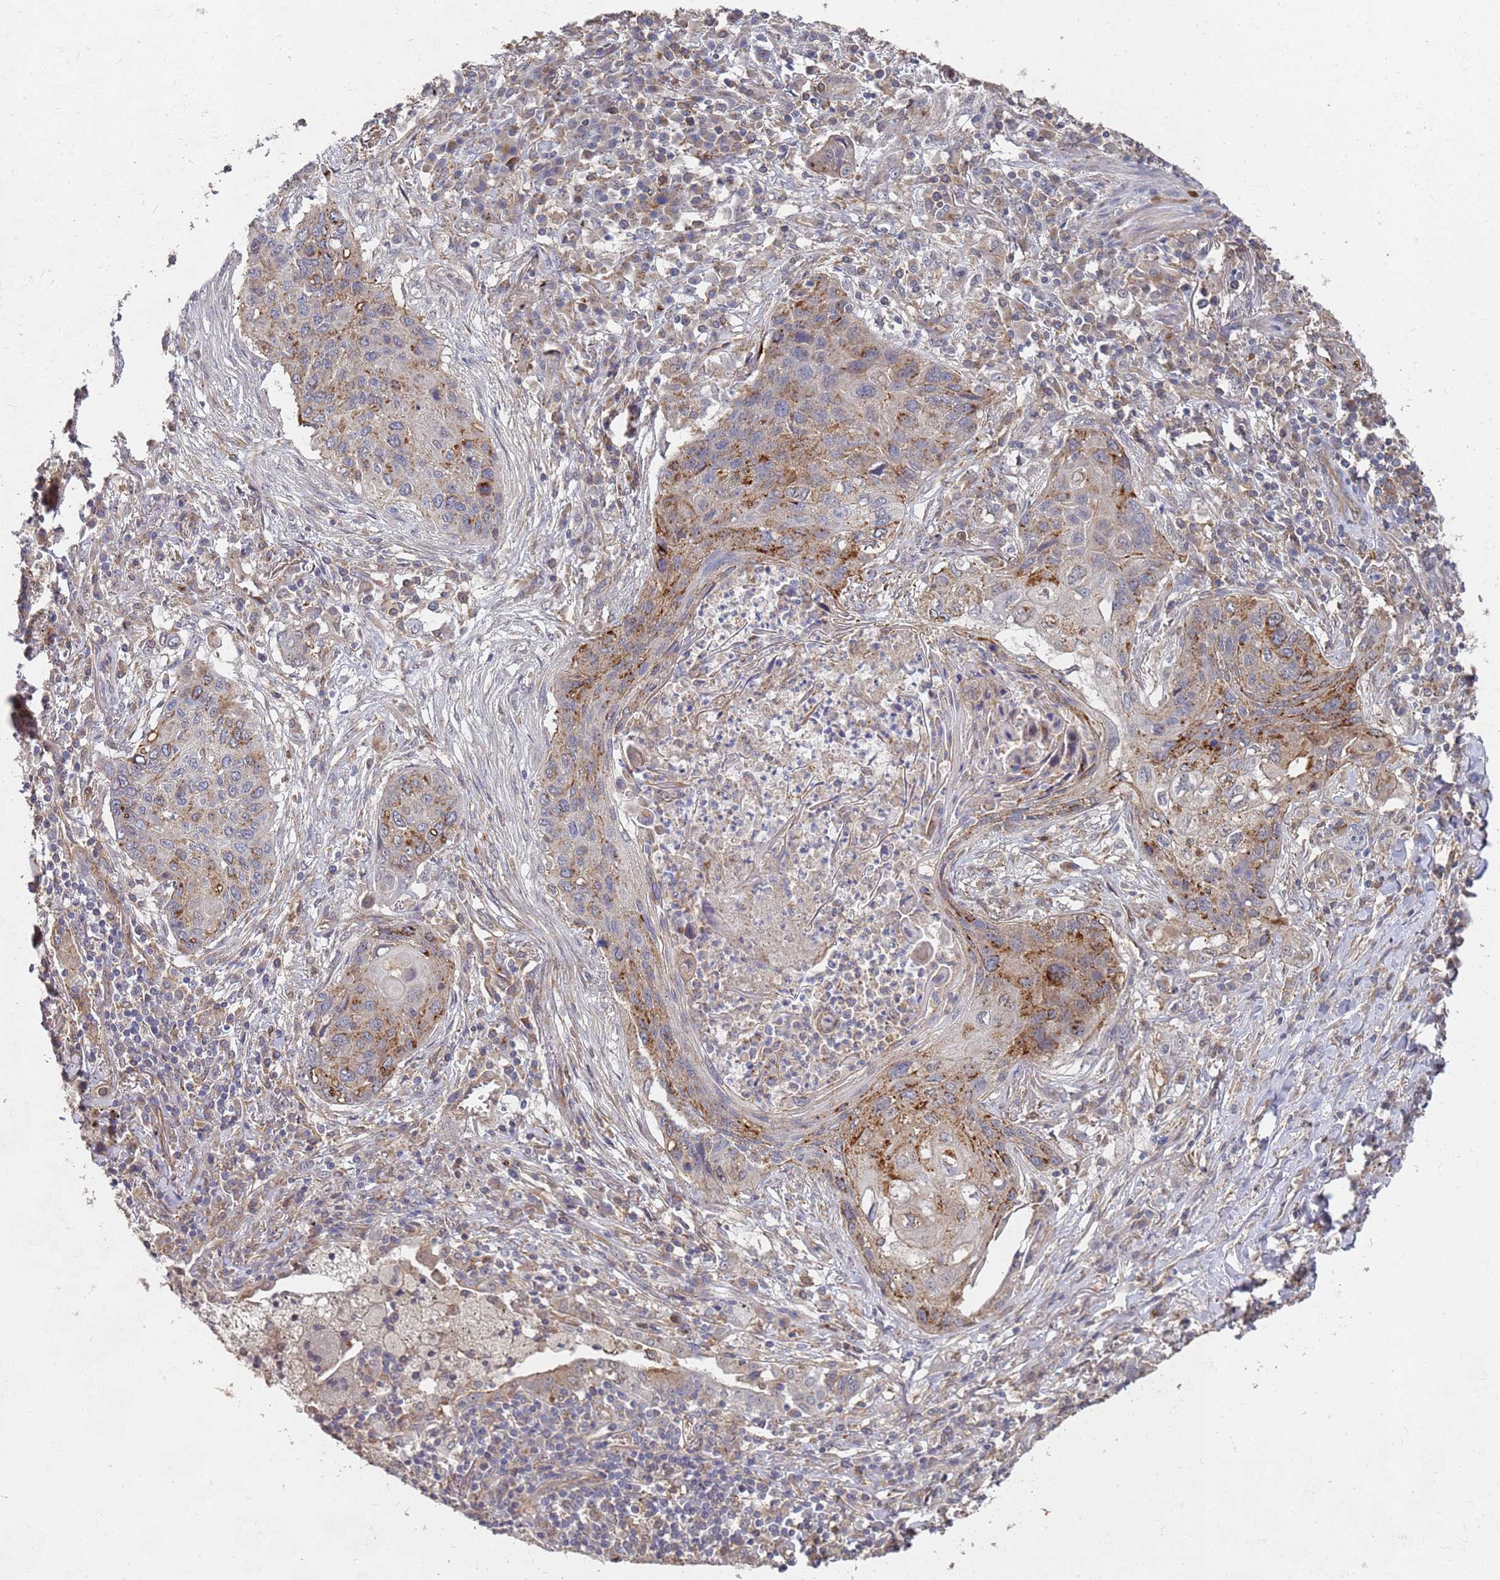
{"staining": {"intensity": "moderate", "quantity": "<25%", "location": "cytoplasmic/membranous"}, "tissue": "lung cancer", "cell_type": "Tumor cells", "image_type": "cancer", "snomed": [{"axis": "morphology", "description": "Squamous cell carcinoma, NOS"}, {"axis": "topography", "description": "Lung"}], "caption": "Immunohistochemistry (IHC) histopathology image of human lung squamous cell carcinoma stained for a protein (brown), which exhibits low levels of moderate cytoplasmic/membranous positivity in approximately <25% of tumor cells.", "gene": "ABCB6", "patient": {"sex": "female", "age": 63}}